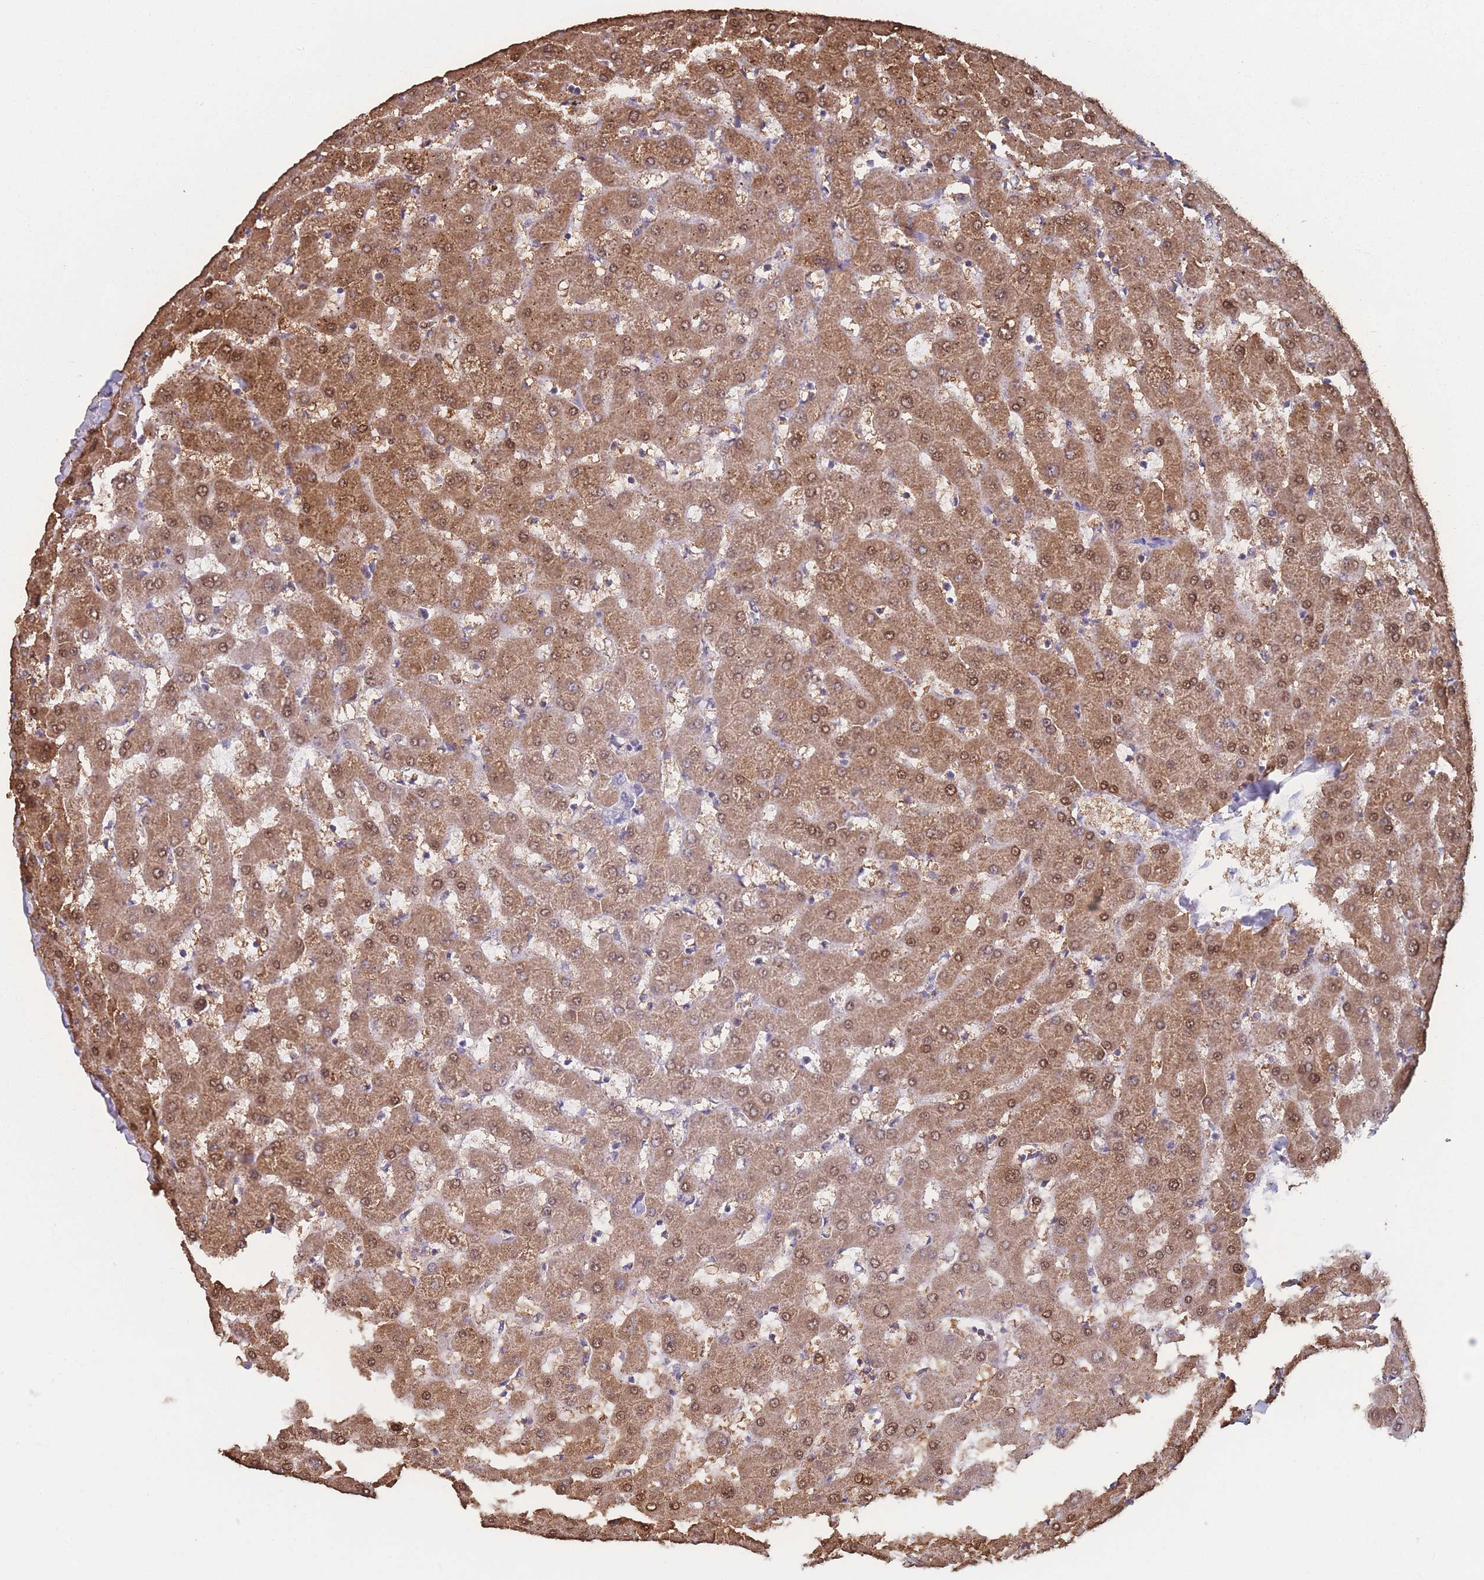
{"staining": {"intensity": "negative", "quantity": "none", "location": "none"}, "tissue": "liver", "cell_type": "Cholangiocytes", "image_type": "normal", "snomed": [{"axis": "morphology", "description": "Normal tissue, NOS"}, {"axis": "topography", "description": "Liver"}], "caption": "An immunohistochemistry photomicrograph of unremarkable liver is shown. There is no staining in cholangiocytes of liver.", "gene": "ADH1A", "patient": {"sex": "female", "age": 63}}